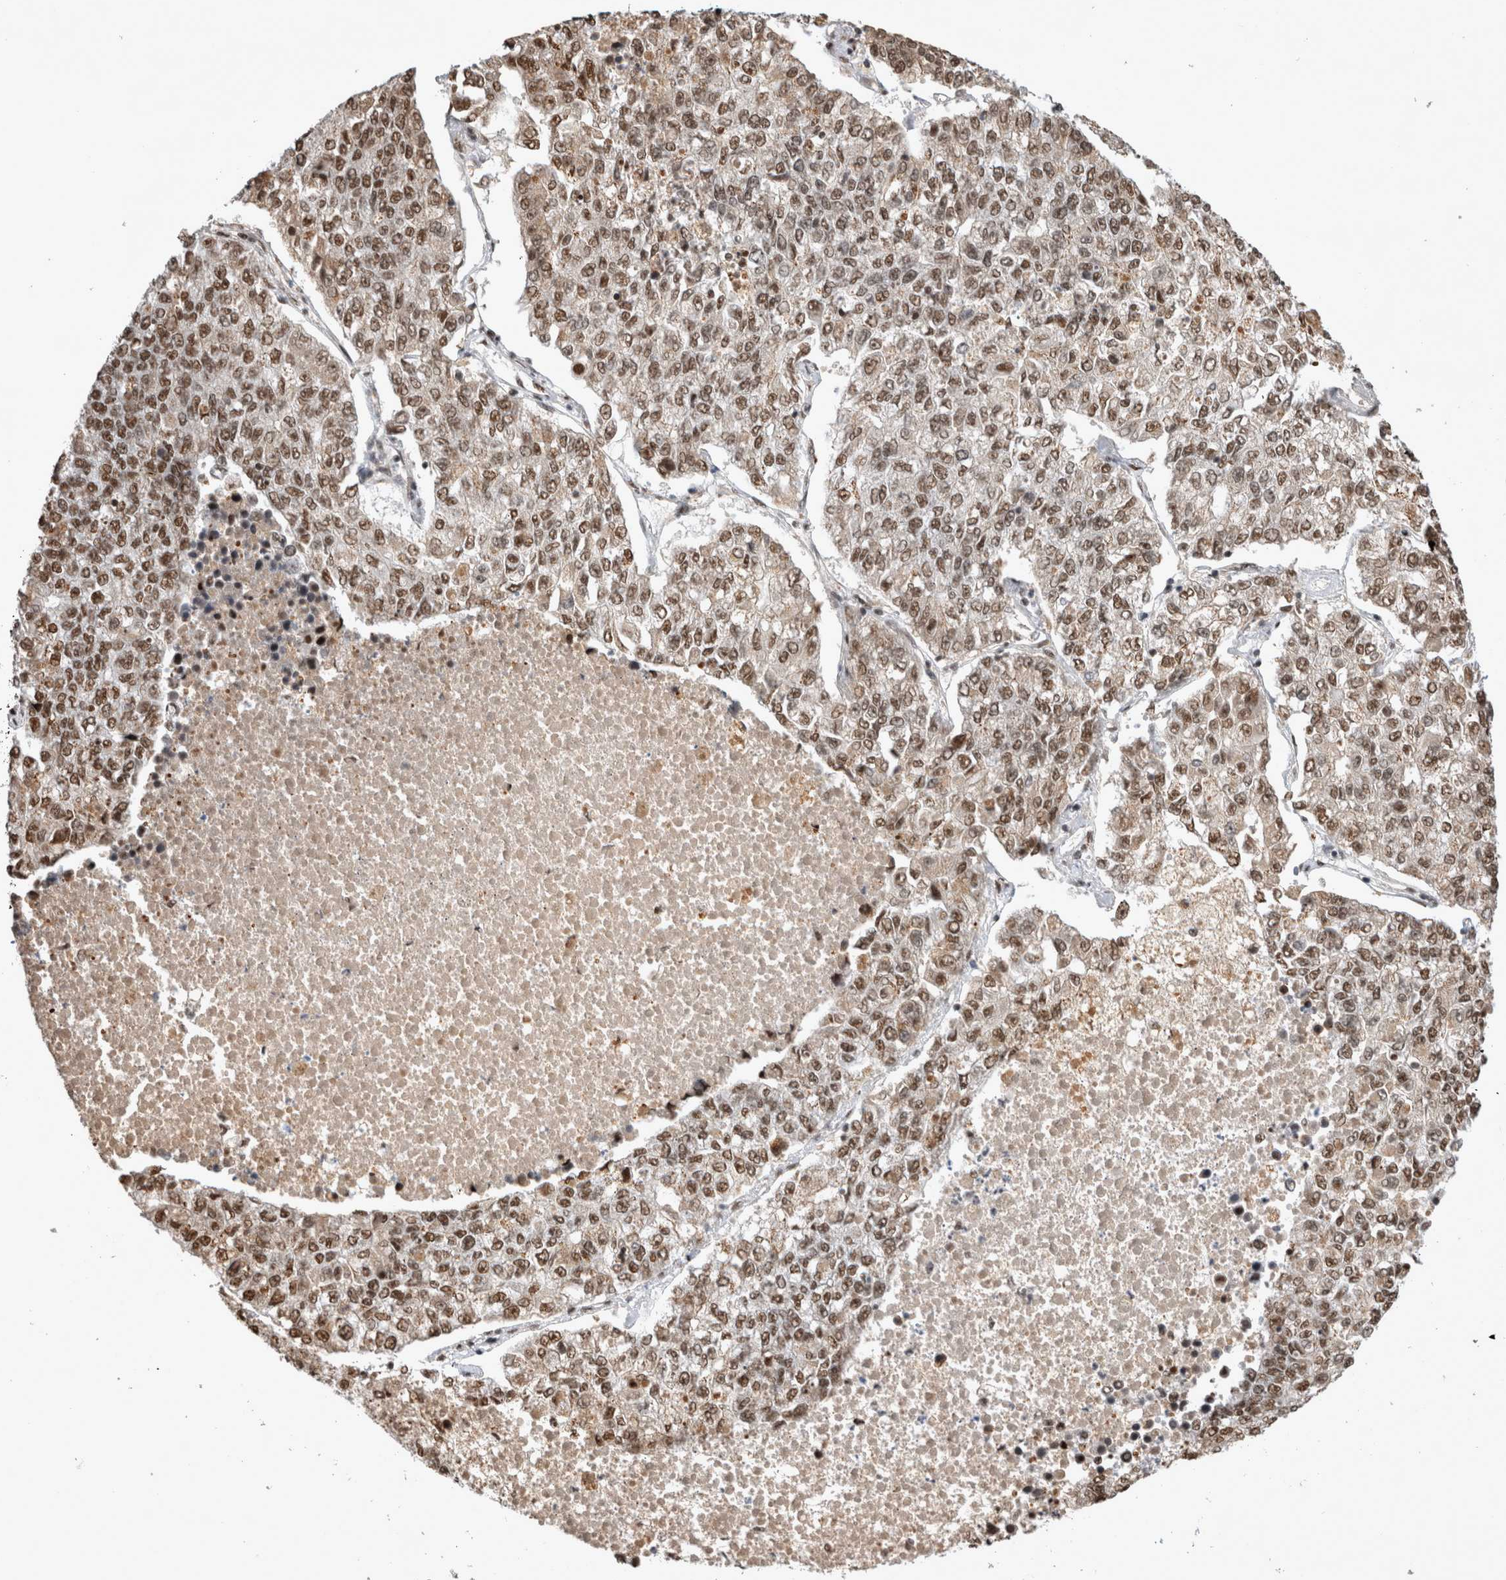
{"staining": {"intensity": "moderate", "quantity": ">75%", "location": "nuclear"}, "tissue": "lung cancer", "cell_type": "Tumor cells", "image_type": "cancer", "snomed": [{"axis": "morphology", "description": "Adenocarcinoma, NOS"}, {"axis": "topography", "description": "Lung"}], "caption": "Human adenocarcinoma (lung) stained with a protein marker shows moderate staining in tumor cells.", "gene": "EYA2", "patient": {"sex": "male", "age": 49}}